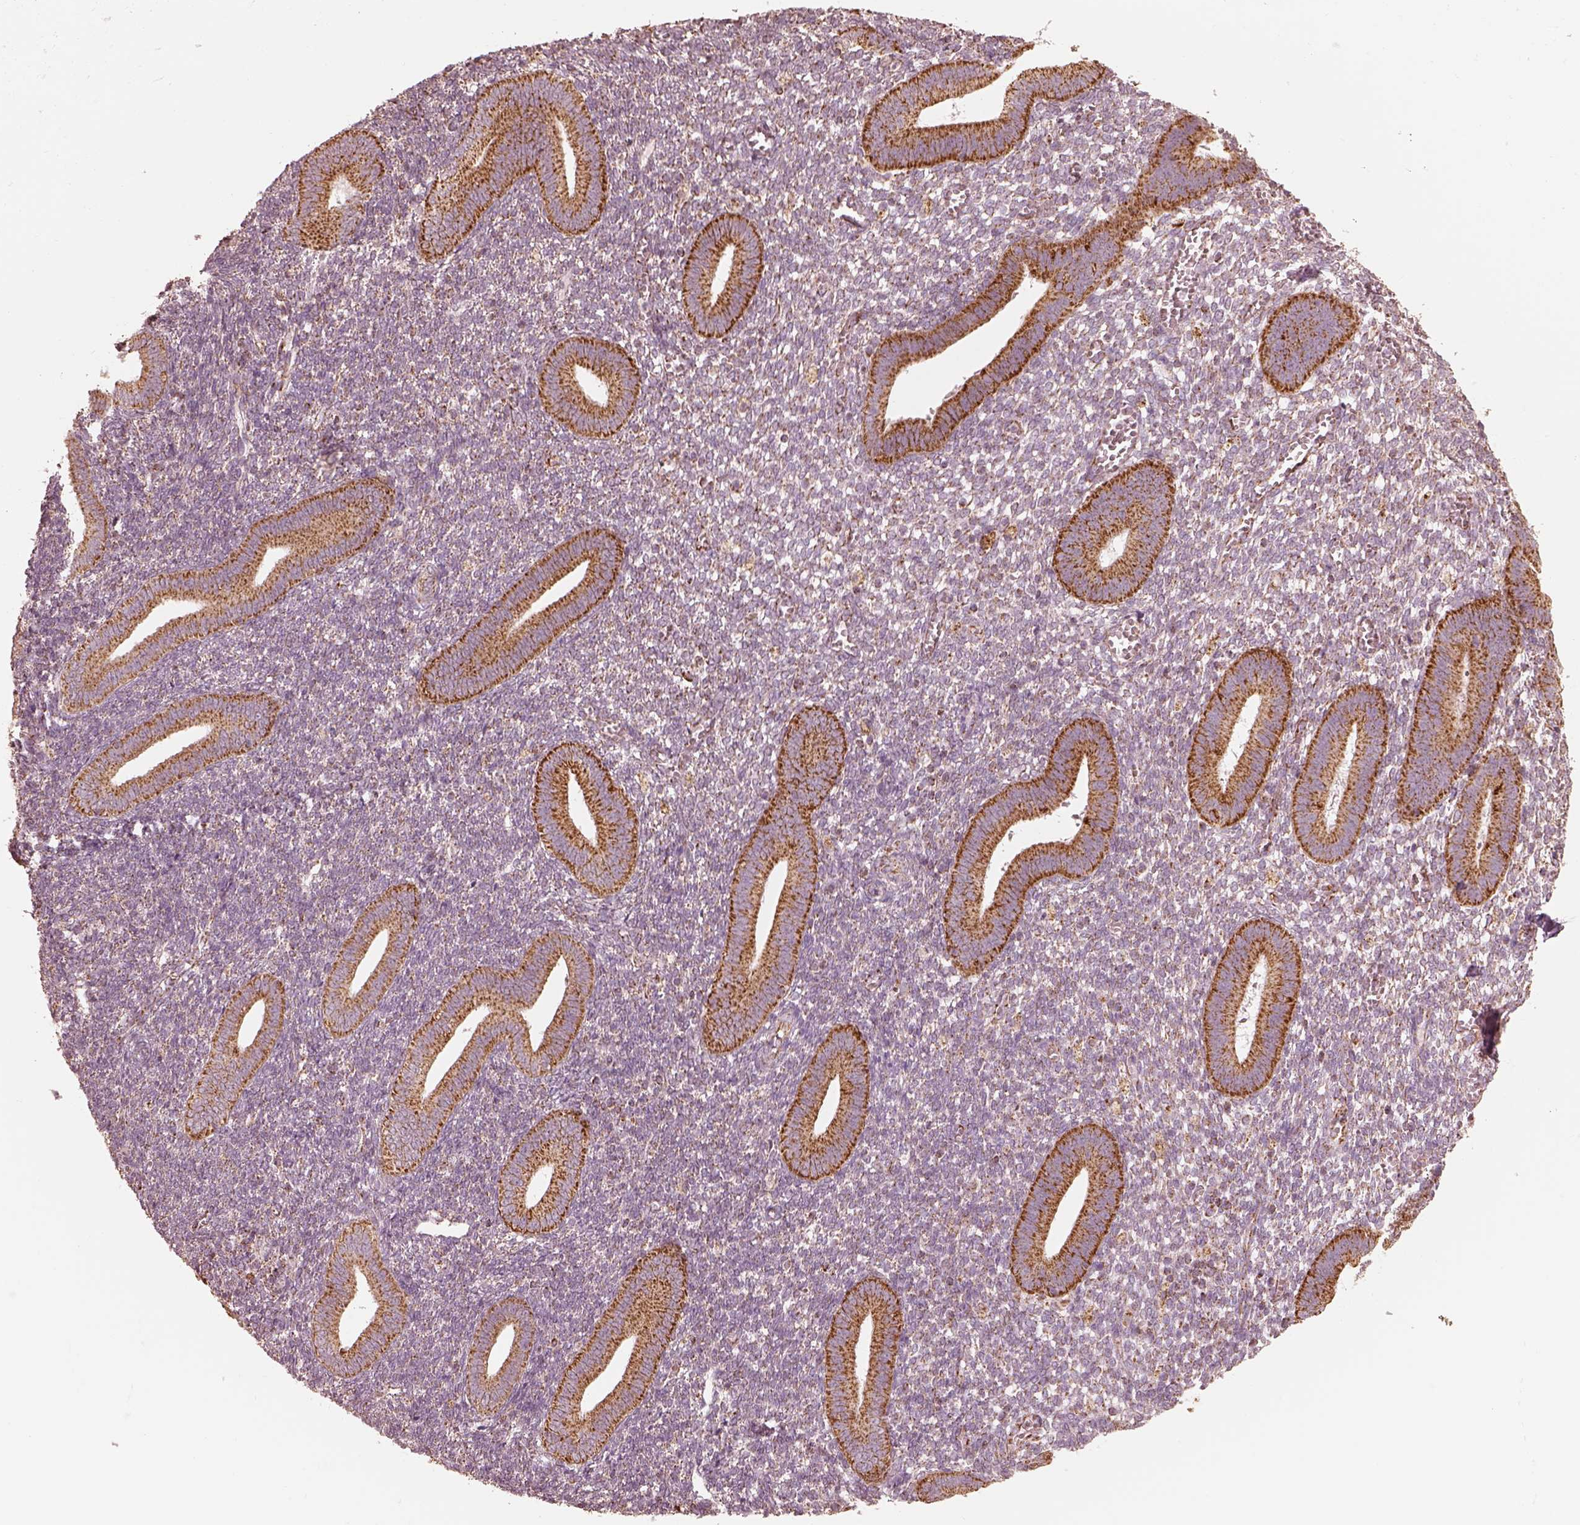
{"staining": {"intensity": "weak", "quantity": "25%-75%", "location": "cytoplasmic/membranous"}, "tissue": "endometrium", "cell_type": "Cells in endometrial stroma", "image_type": "normal", "snomed": [{"axis": "morphology", "description": "Normal tissue, NOS"}, {"axis": "topography", "description": "Endometrium"}], "caption": "Immunohistochemical staining of unremarkable endometrium shows low levels of weak cytoplasmic/membranous positivity in about 25%-75% of cells in endometrial stroma. (DAB (3,3'-diaminobenzidine) IHC with brightfield microscopy, high magnification).", "gene": "ENTPD6", "patient": {"sex": "female", "age": 25}}